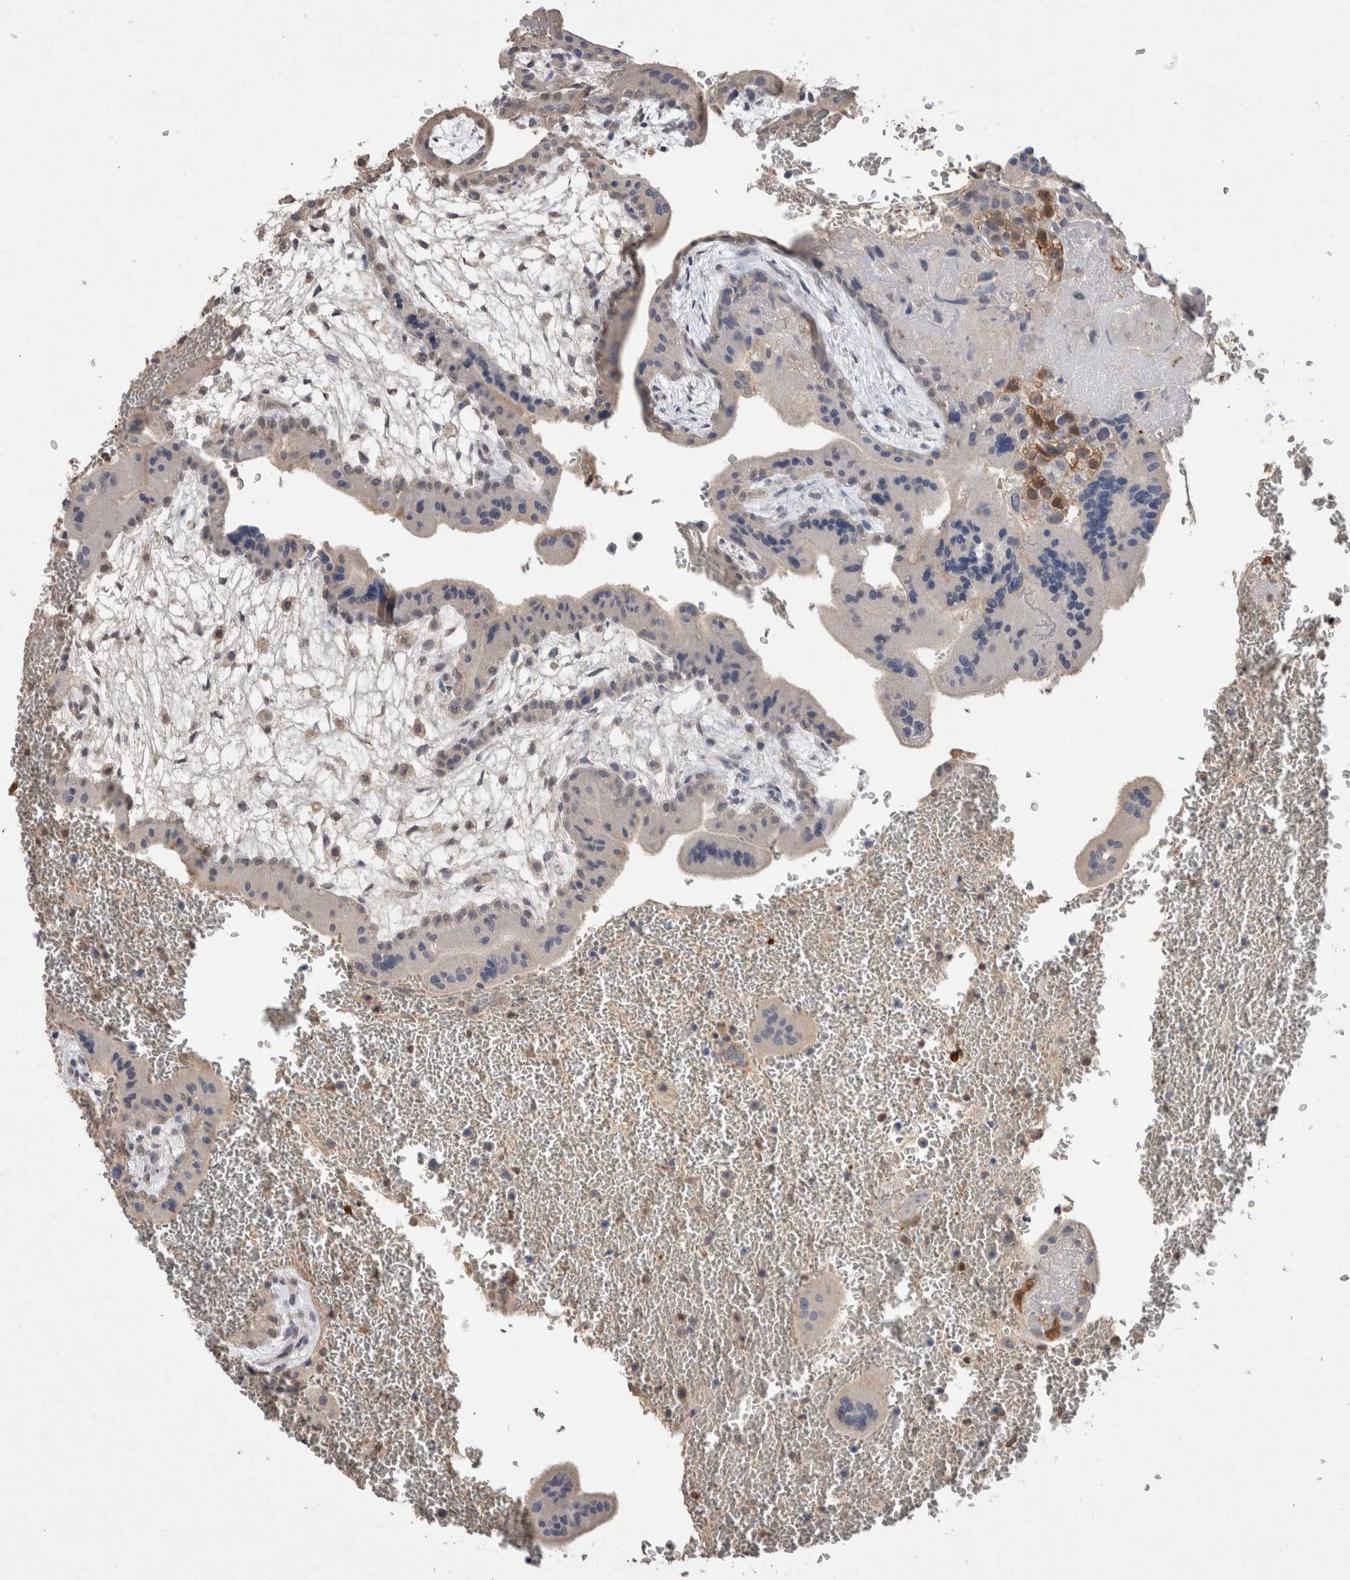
{"staining": {"intensity": "negative", "quantity": "none", "location": "none"}, "tissue": "placenta", "cell_type": "Trophoblastic cells", "image_type": "normal", "snomed": [{"axis": "morphology", "description": "Normal tissue, NOS"}, {"axis": "topography", "description": "Placenta"}], "caption": "IHC of benign placenta reveals no expression in trophoblastic cells.", "gene": "FABP7", "patient": {"sex": "female", "age": 35}}